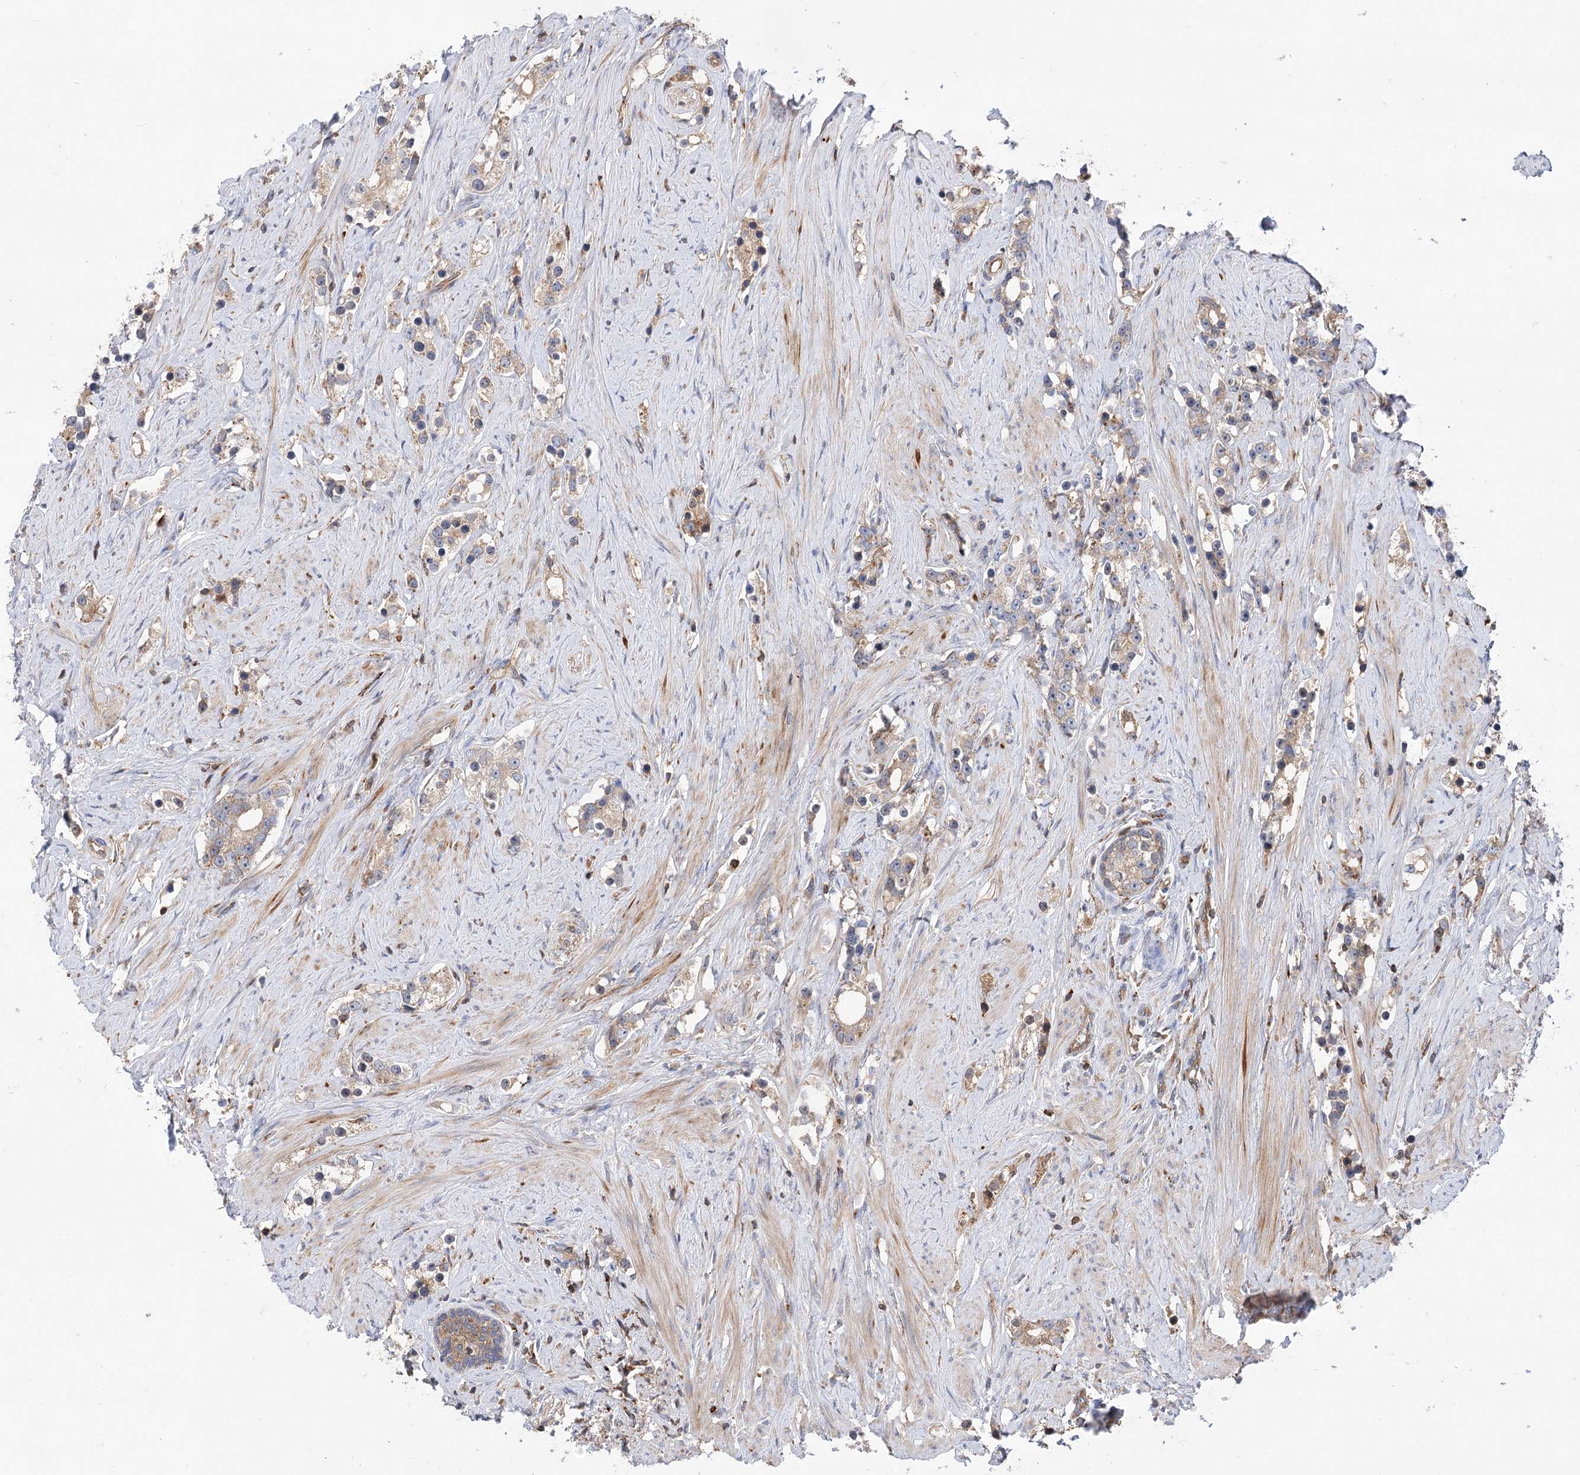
{"staining": {"intensity": "moderate", "quantity": "25%-75%", "location": "cytoplasmic/membranous"}, "tissue": "prostate cancer", "cell_type": "Tumor cells", "image_type": "cancer", "snomed": [{"axis": "morphology", "description": "Adenocarcinoma, High grade"}, {"axis": "topography", "description": "Prostate"}], "caption": "A photomicrograph of human high-grade adenocarcinoma (prostate) stained for a protein shows moderate cytoplasmic/membranous brown staining in tumor cells.", "gene": "VPS37B", "patient": {"sex": "male", "age": 63}}